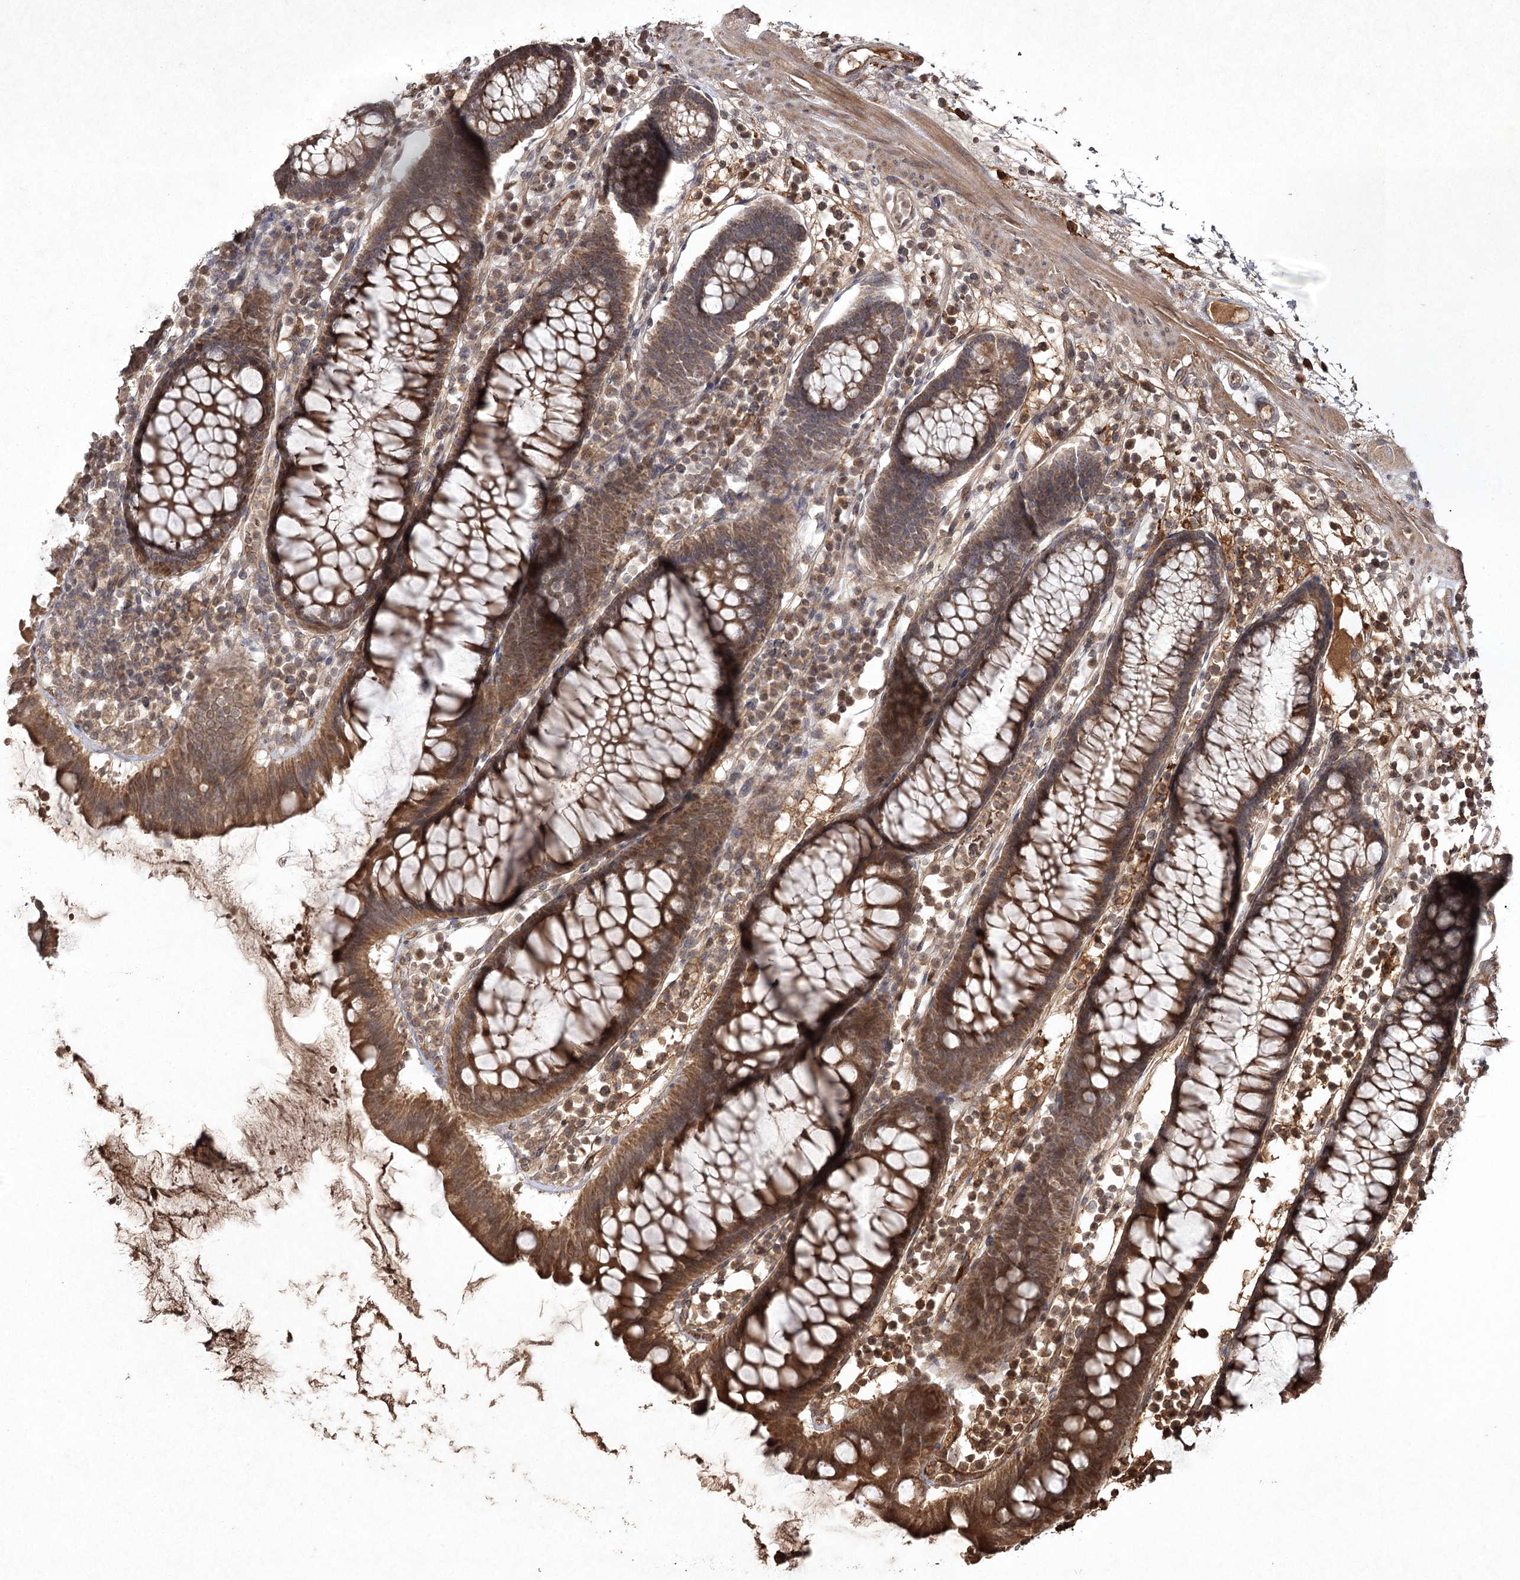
{"staining": {"intensity": "moderate", "quantity": ">75%", "location": "cytoplasmic/membranous"}, "tissue": "colorectal cancer", "cell_type": "Tumor cells", "image_type": "cancer", "snomed": [{"axis": "morphology", "description": "Normal tissue, NOS"}, {"axis": "morphology", "description": "Adenocarcinoma, NOS"}, {"axis": "topography", "description": "Colon"}], "caption": "Tumor cells demonstrate moderate cytoplasmic/membranous staining in approximately >75% of cells in adenocarcinoma (colorectal).", "gene": "CYP2B6", "patient": {"sex": "female", "age": 75}}